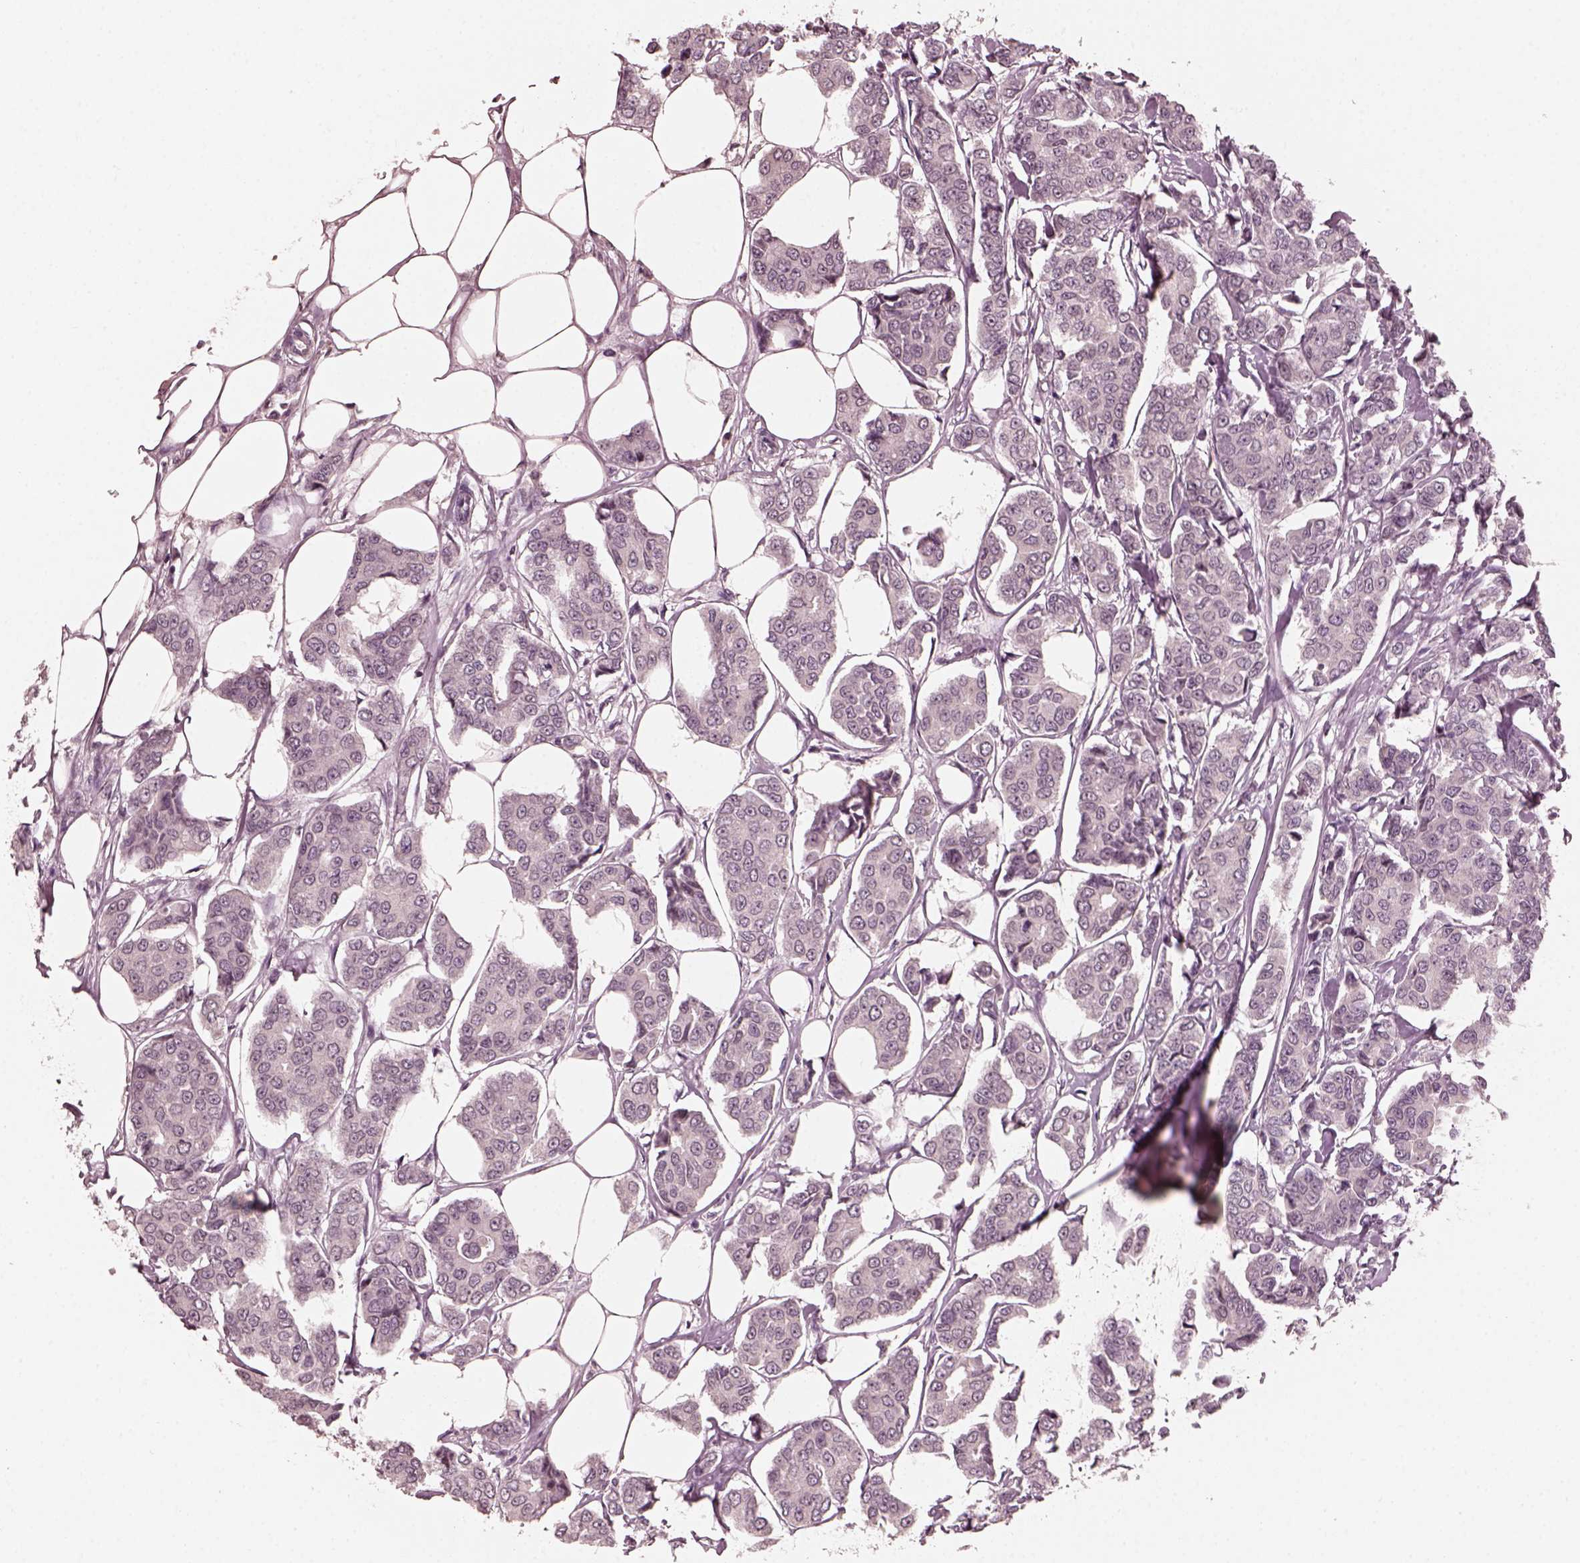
{"staining": {"intensity": "negative", "quantity": "none", "location": "none"}, "tissue": "breast cancer", "cell_type": "Tumor cells", "image_type": "cancer", "snomed": [{"axis": "morphology", "description": "Duct carcinoma"}, {"axis": "topography", "description": "Breast"}], "caption": "Tumor cells show no significant expression in breast intraductal carcinoma. (Stains: DAB (3,3'-diaminobenzidine) IHC with hematoxylin counter stain, Microscopy: brightfield microscopy at high magnification).", "gene": "RGS7", "patient": {"sex": "female", "age": 94}}